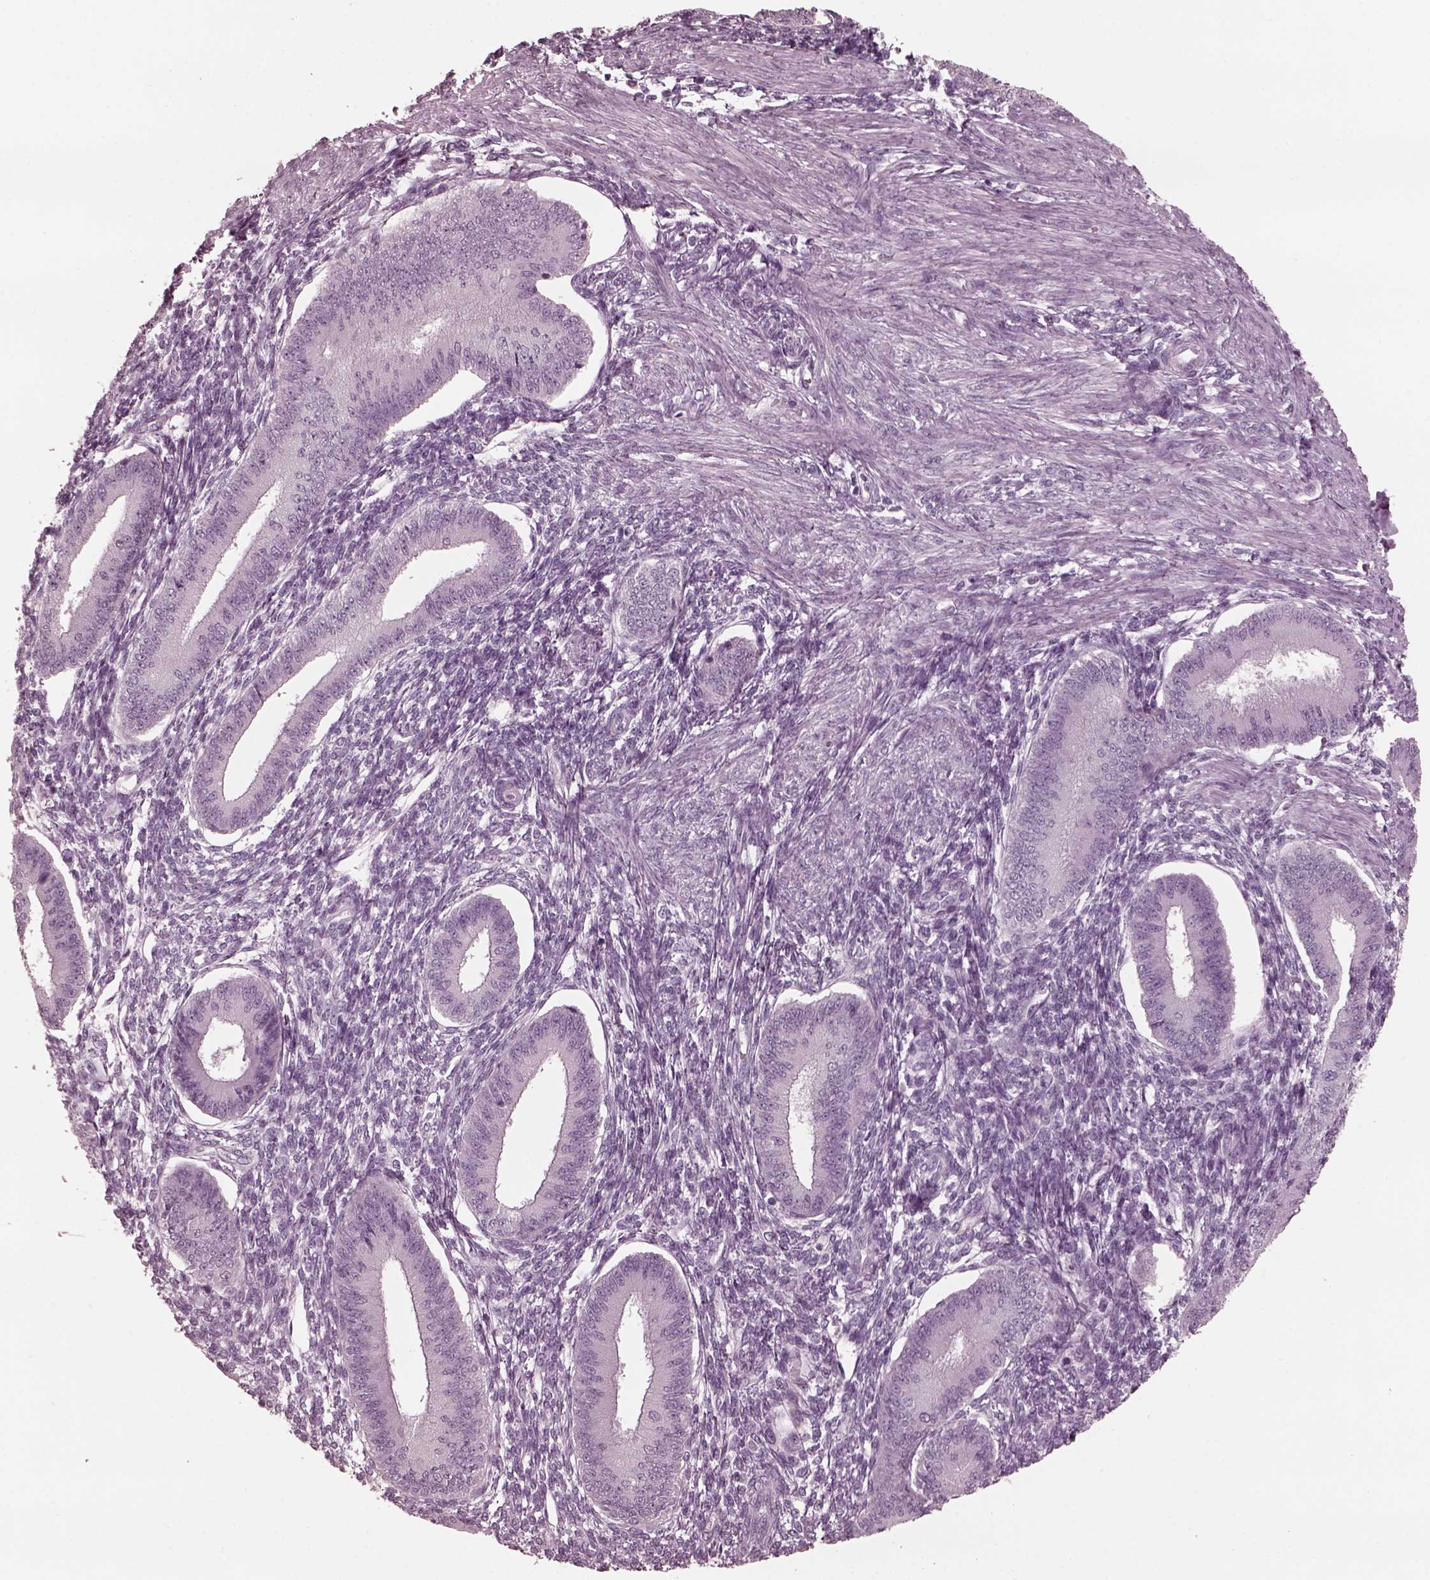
{"staining": {"intensity": "negative", "quantity": "none", "location": "none"}, "tissue": "endometrium", "cell_type": "Cells in endometrial stroma", "image_type": "normal", "snomed": [{"axis": "morphology", "description": "Normal tissue, NOS"}, {"axis": "topography", "description": "Endometrium"}], "caption": "DAB (3,3'-diaminobenzidine) immunohistochemical staining of unremarkable human endometrium displays no significant positivity in cells in endometrial stroma.", "gene": "CGA", "patient": {"sex": "female", "age": 39}}